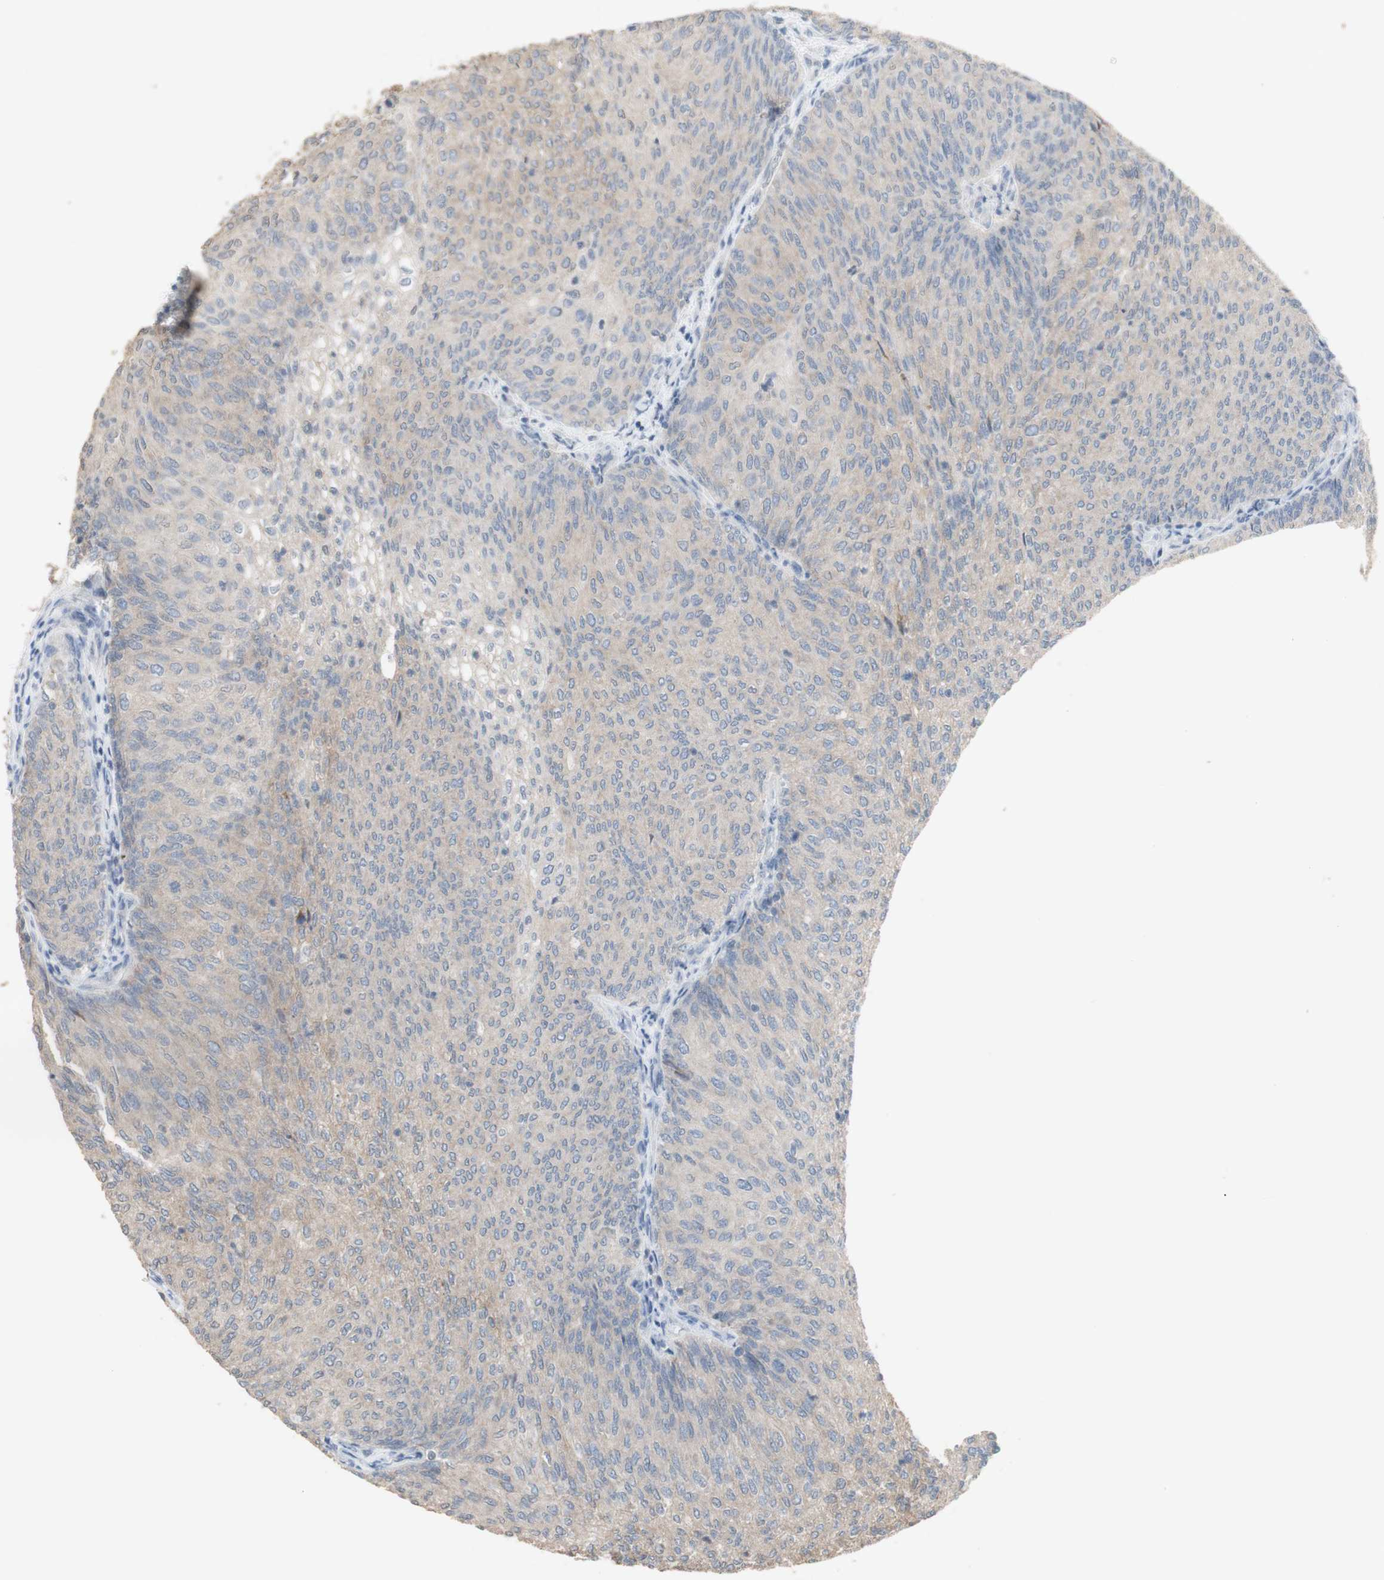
{"staining": {"intensity": "weak", "quantity": "<25%", "location": "cytoplasmic/membranous"}, "tissue": "urothelial cancer", "cell_type": "Tumor cells", "image_type": "cancer", "snomed": [{"axis": "morphology", "description": "Urothelial carcinoma, Low grade"}, {"axis": "topography", "description": "Urinary bladder"}], "caption": "The immunohistochemistry image has no significant positivity in tumor cells of urothelial carcinoma (low-grade) tissue. (Brightfield microscopy of DAB (3,3'-diaminobenzidine) immunohistochemistry at high magnification).", "gene": "C3orf52", "patient": {"sex": "female", "age": 79}}